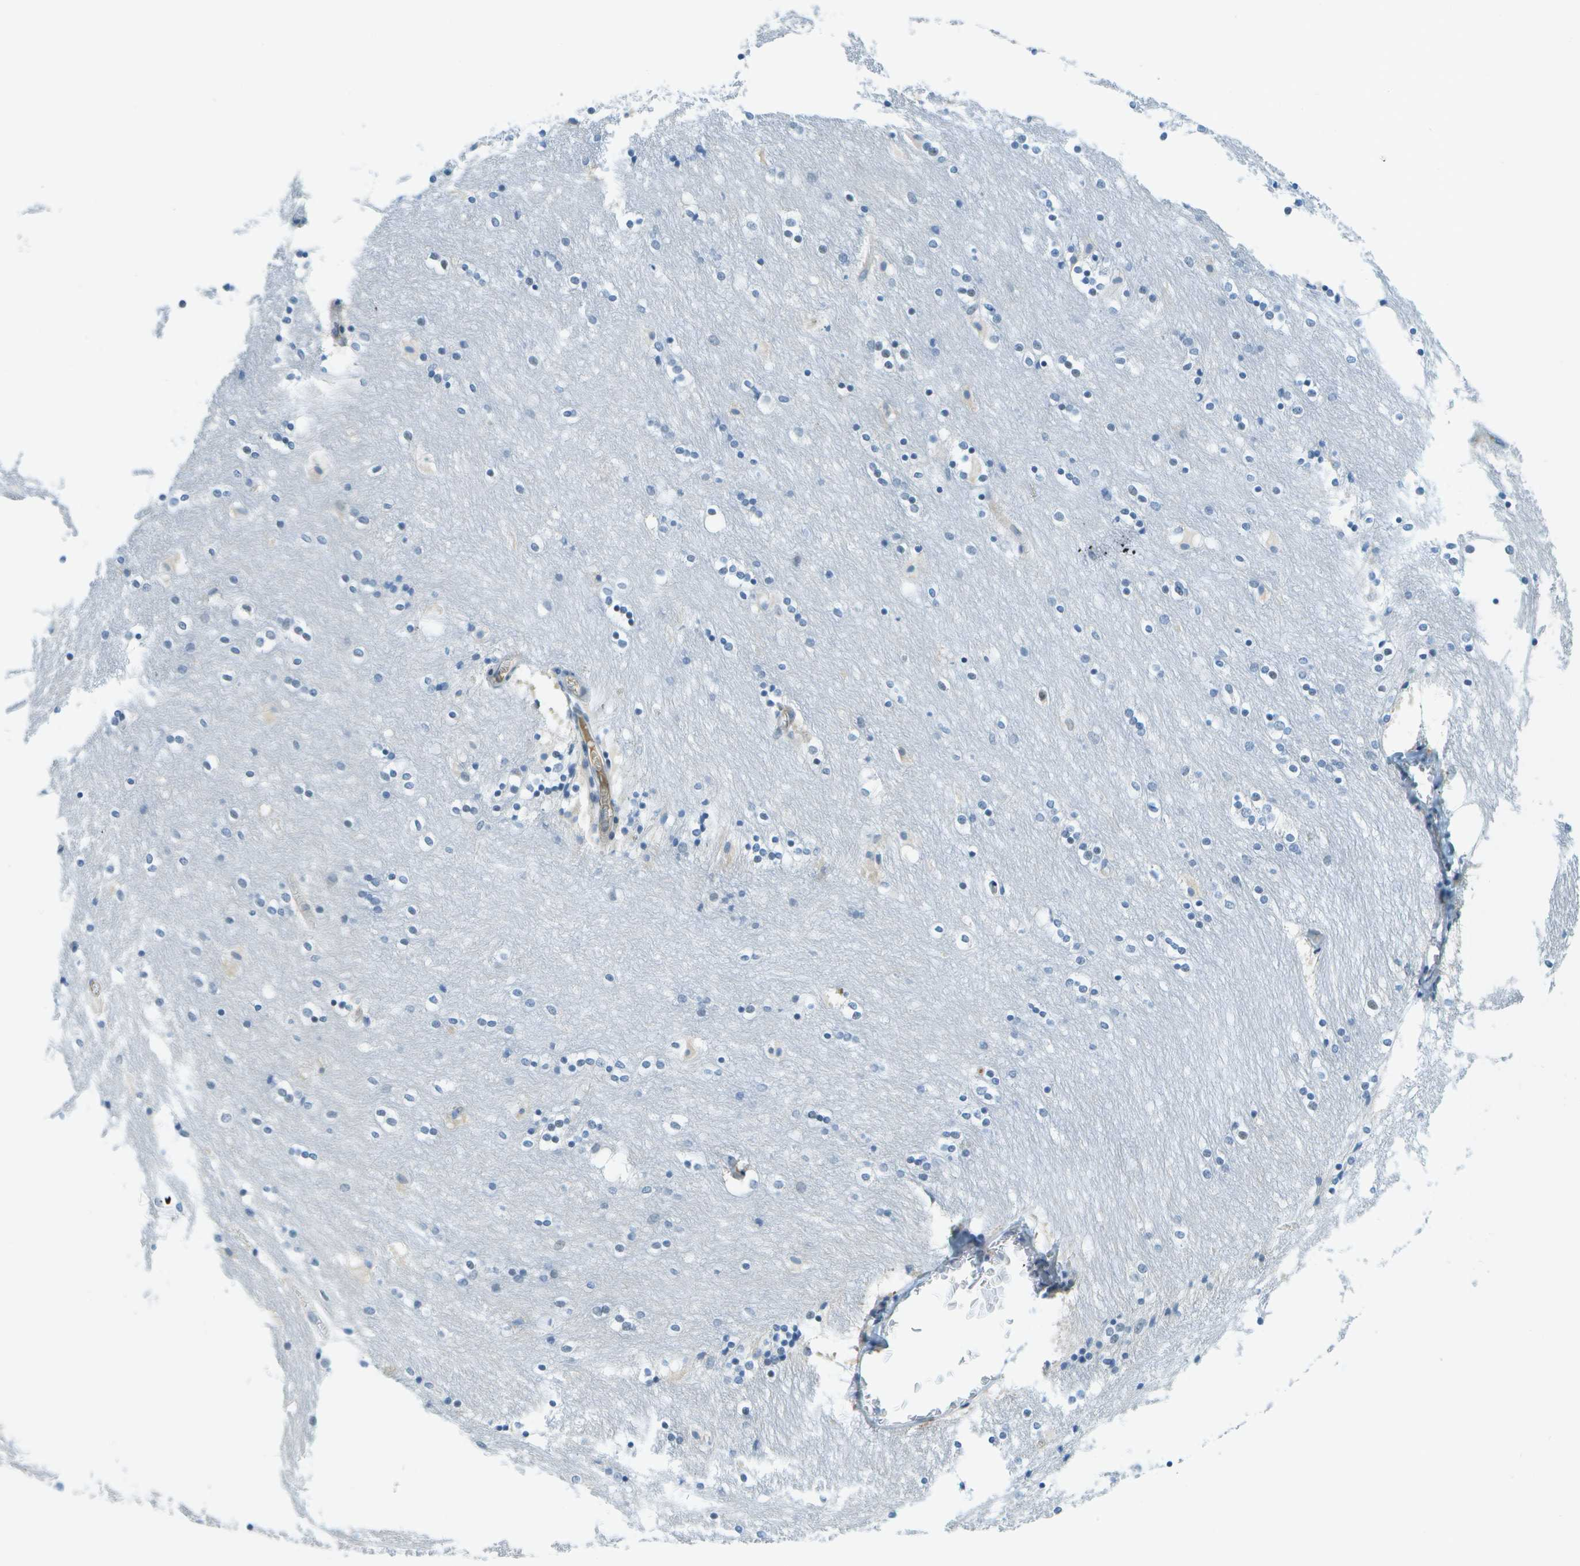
{"staining": {"intensity": "moderate", "quantity": "<25%", "location": "nuclear"}, "tissue": "caudate", "cell_type": "Glial cells", "image_type": "normal", "snomed": [{"axis": "morphology", "description": "Normal tissue, NOS"}, {"axis": "topography", "description": "Lateral ventricle wall"}], "caption": "Immunohistochemical staining of benign caudate reveals moderate nuclear protein positivity in about <25% of glial cells. (IHC, brightfield microscopy, high magnification).", "gene": "NEK11", "patient": {"sex": "female", "age": 54}}